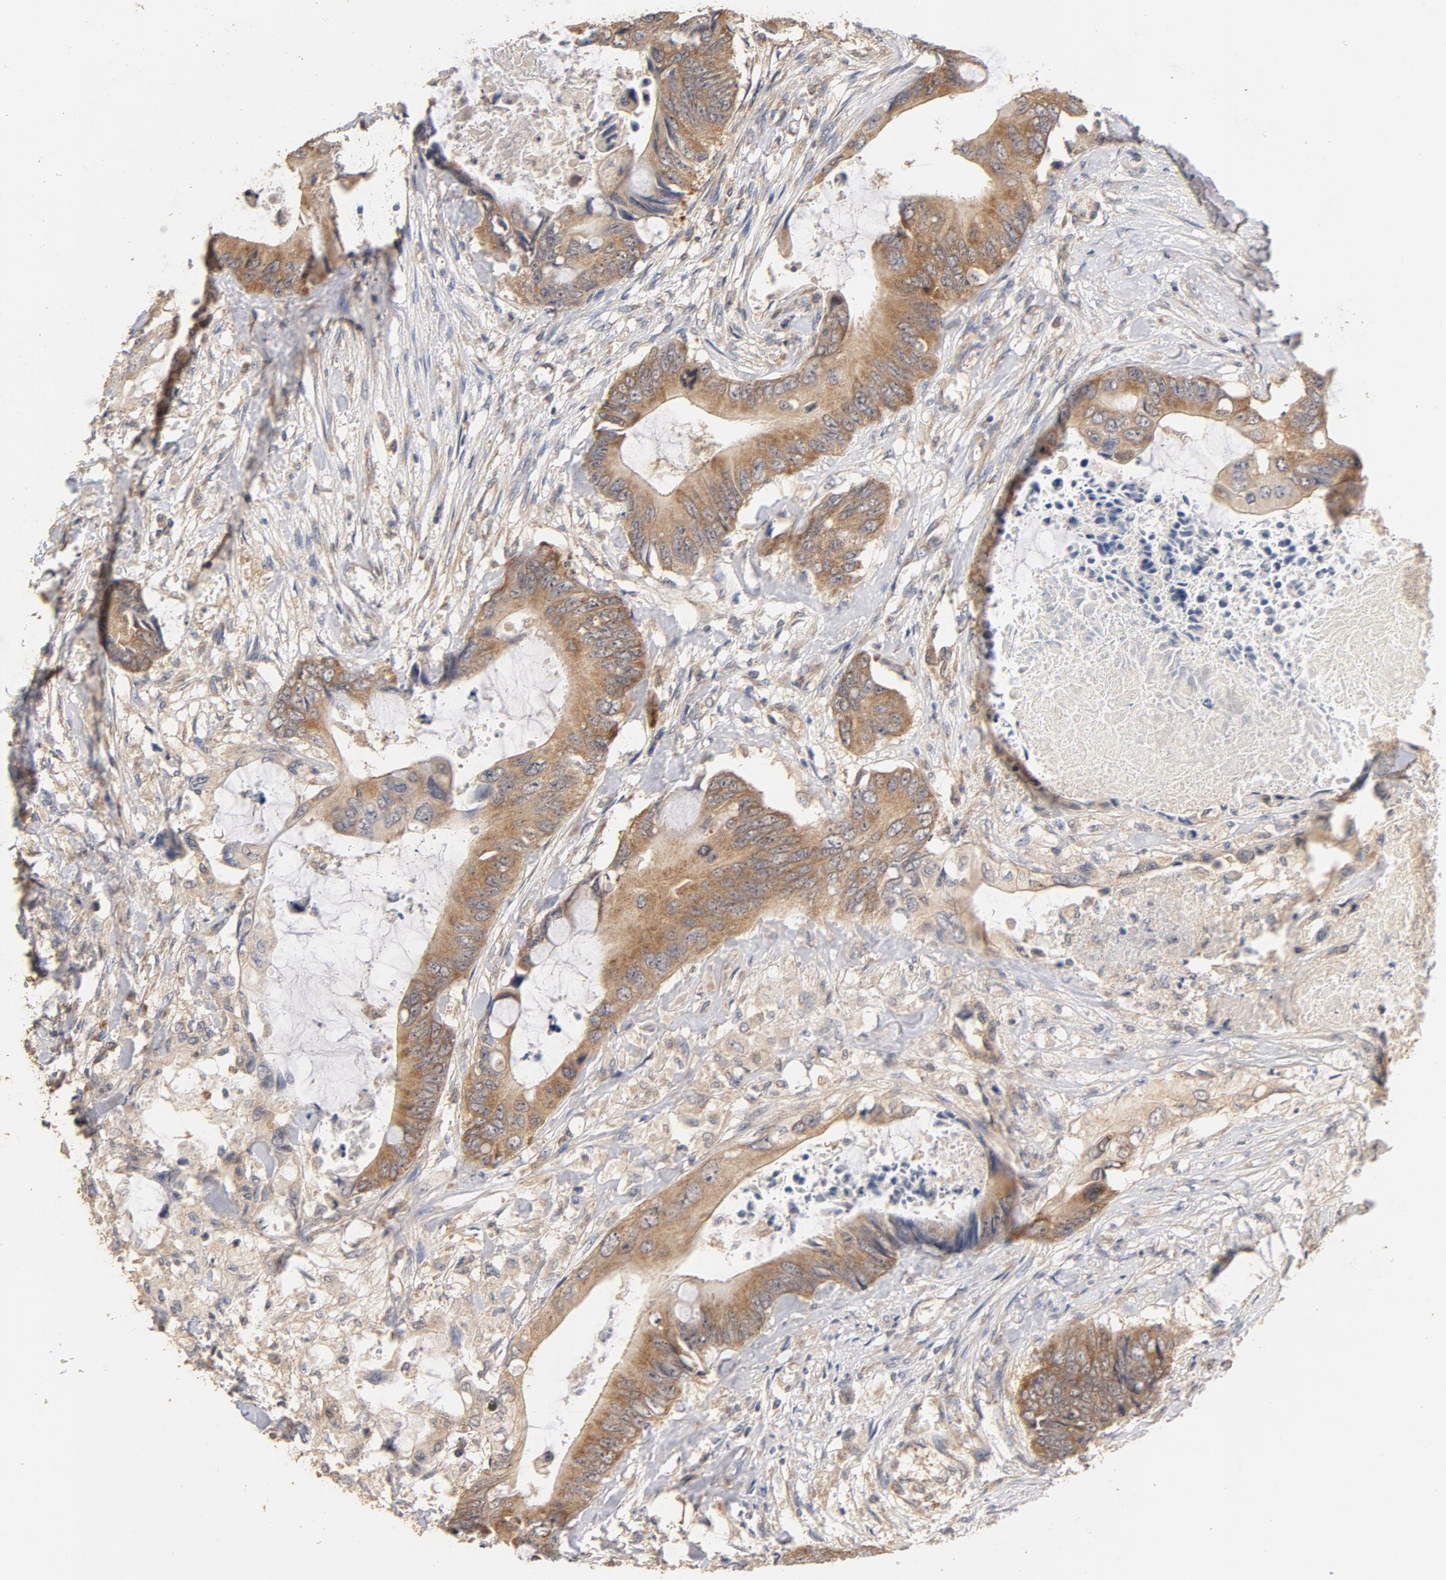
{"staining": {"intensity": "moderate", "quantity": ">75%", "location": "cytoplasmic/membranous"}, "tissue": "colorectal cancer", "cell_type": "Tumor cells", "image_type": "cancer", "snomed": [{"axis": "morphology", "description": "Normal tissue, NOS"}, {"axis": "morphology", "description": "Adenocarcinoma, NOS"}, {"axis": "topography", "description": "Rectum"}, {"axis": "topography", "description": "Peripheral nerve tissue"}], "caption": "Approximately >75% of tumor cells in colorectal cancer (adenocarcinoma) display moderate cytoplasmic/membranous protein positivity as visualized by brown immunohistochemical staining.", "gene": "DDX6", "patient": {"sex": "female", "age": 77}}